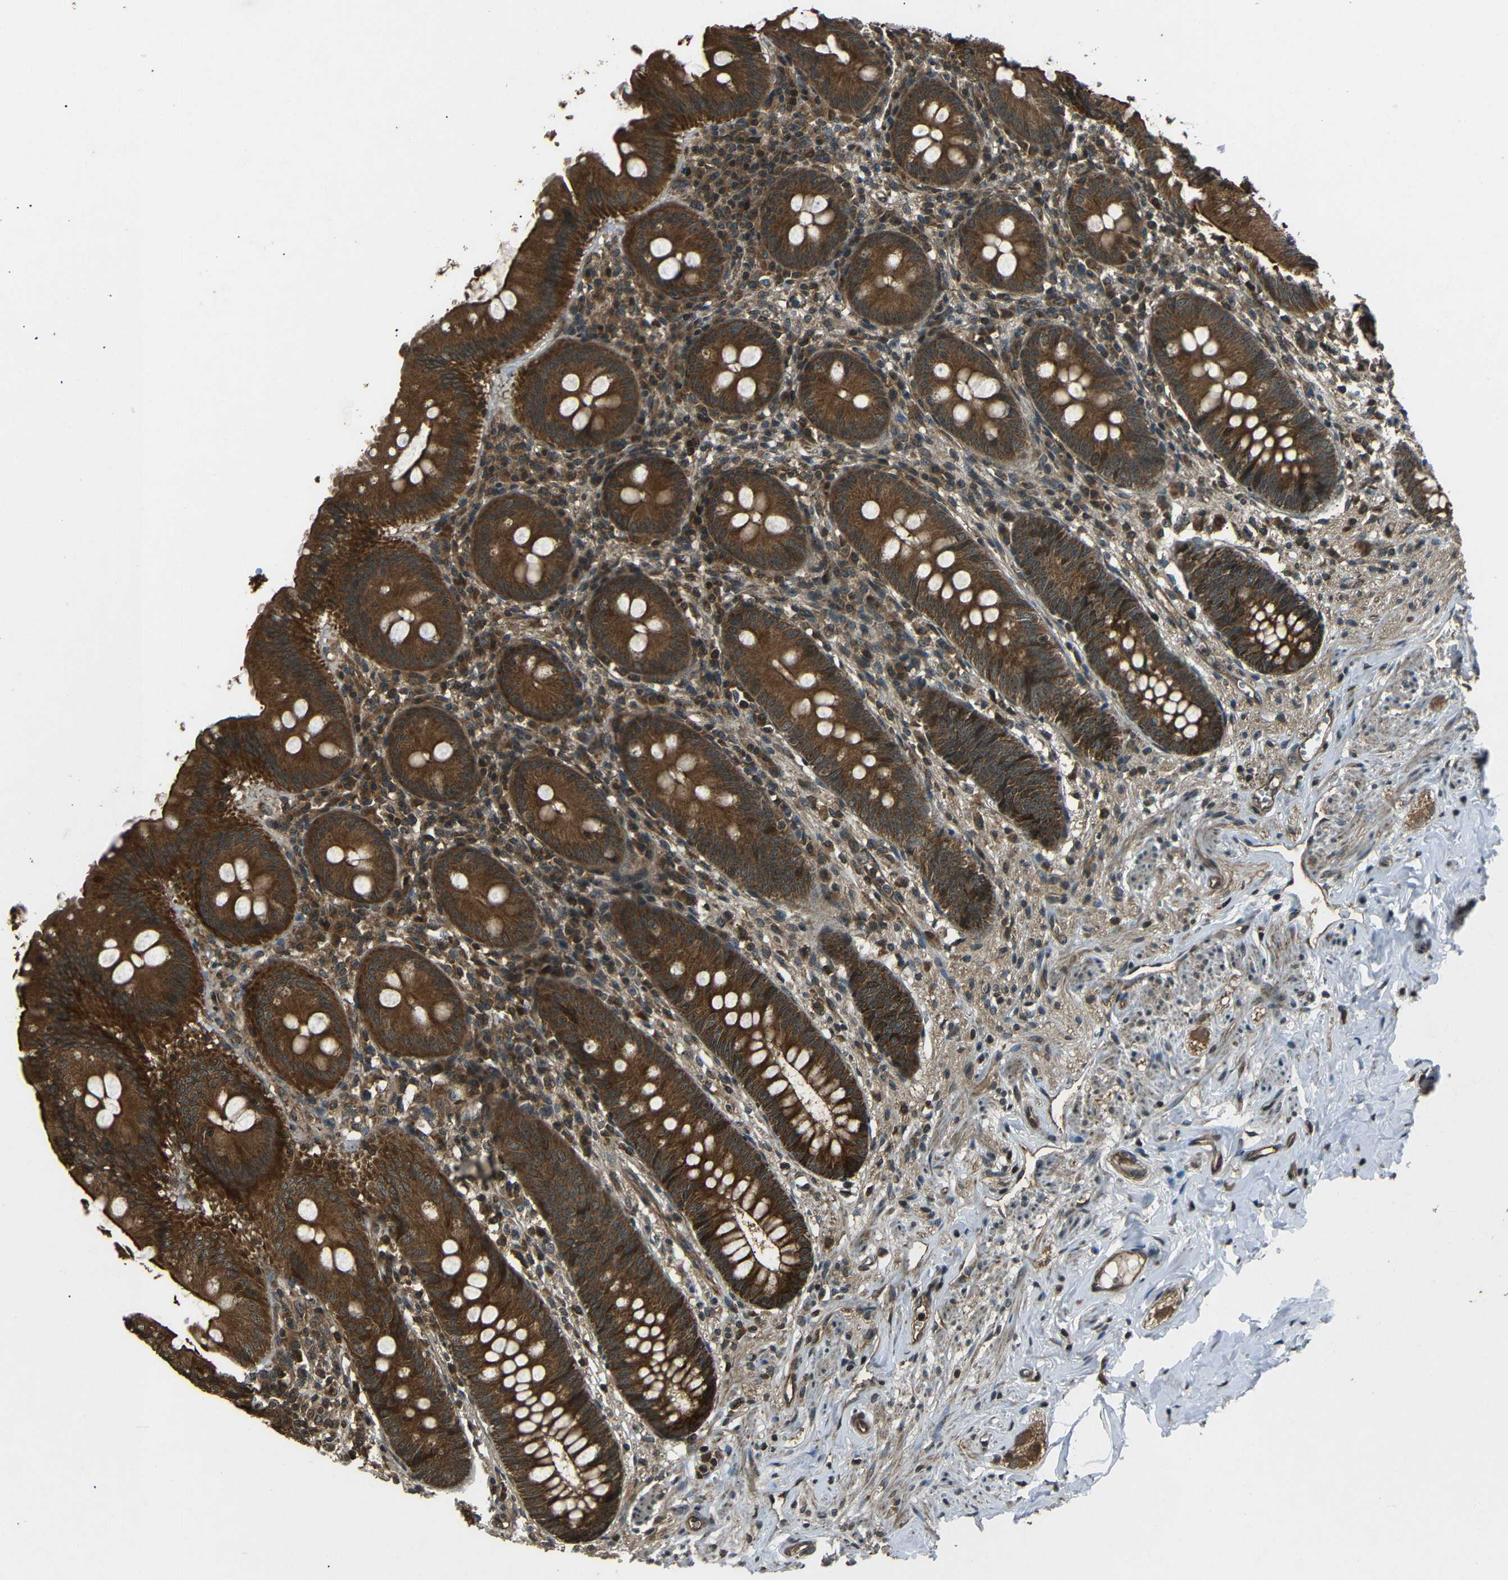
{"staining": {"intensity": "strong", "quantity": ">75%", "location": "cytoplasmic/membranous"}, "tissue": "appendix", "cell_type": "Glandular cells", "image_type": "normal", "snomed": [{"axis": "morphology", "description": "Normal tissue, NOS"}, {"axis": "topography", "description": "Appendix"}], "caption": "This is a photomicrograph of immunohistochemistry (IHC) staining of unremarkable appendix, which shows strong positivity in the cytoplasmic/membranous of glandular cells.", "gene": "PLK2", "patient": {"sex": "male", "age": 56}}